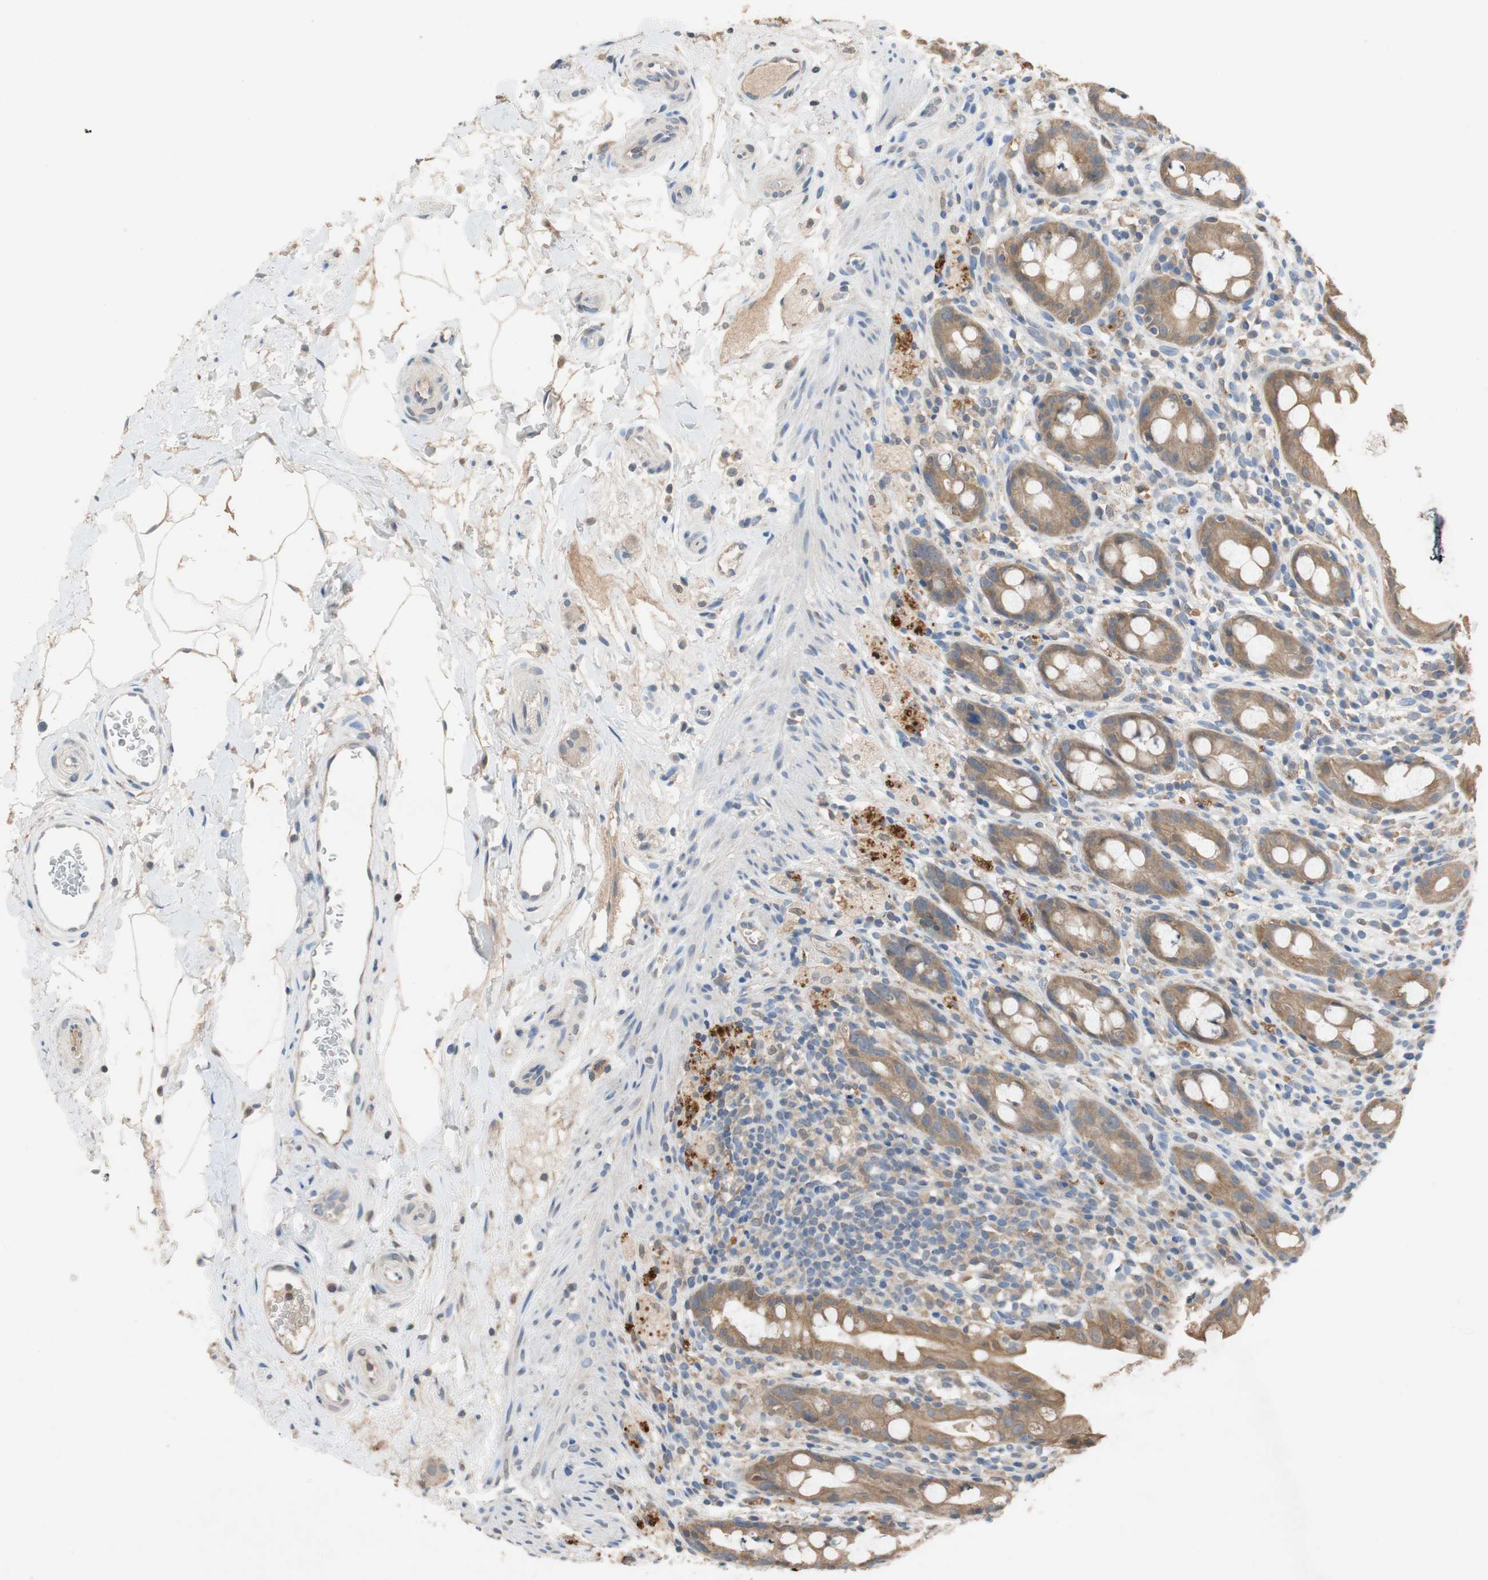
{"staining": {"intensity": "moderate", "quantity": ">75%", "location": "cytoplasmic/membranous"}, "tissue": "rectum", "cell_type": "Glandular cells", "image_type": "normal", "snomed": [{"axis": "morphology", "description": "Normal tissue, NOS"}, {"axis": "topography", "description": "Rectum"}], "caption": "Approximately >75% of glandular cells in unremarkable rectum exhibit moderate cytoplasmic/membranous protein expression as visualized by brown immunohistochemical staining.", "gene": "ADAP1", "patient": {"sex": "male", "age": 44}}